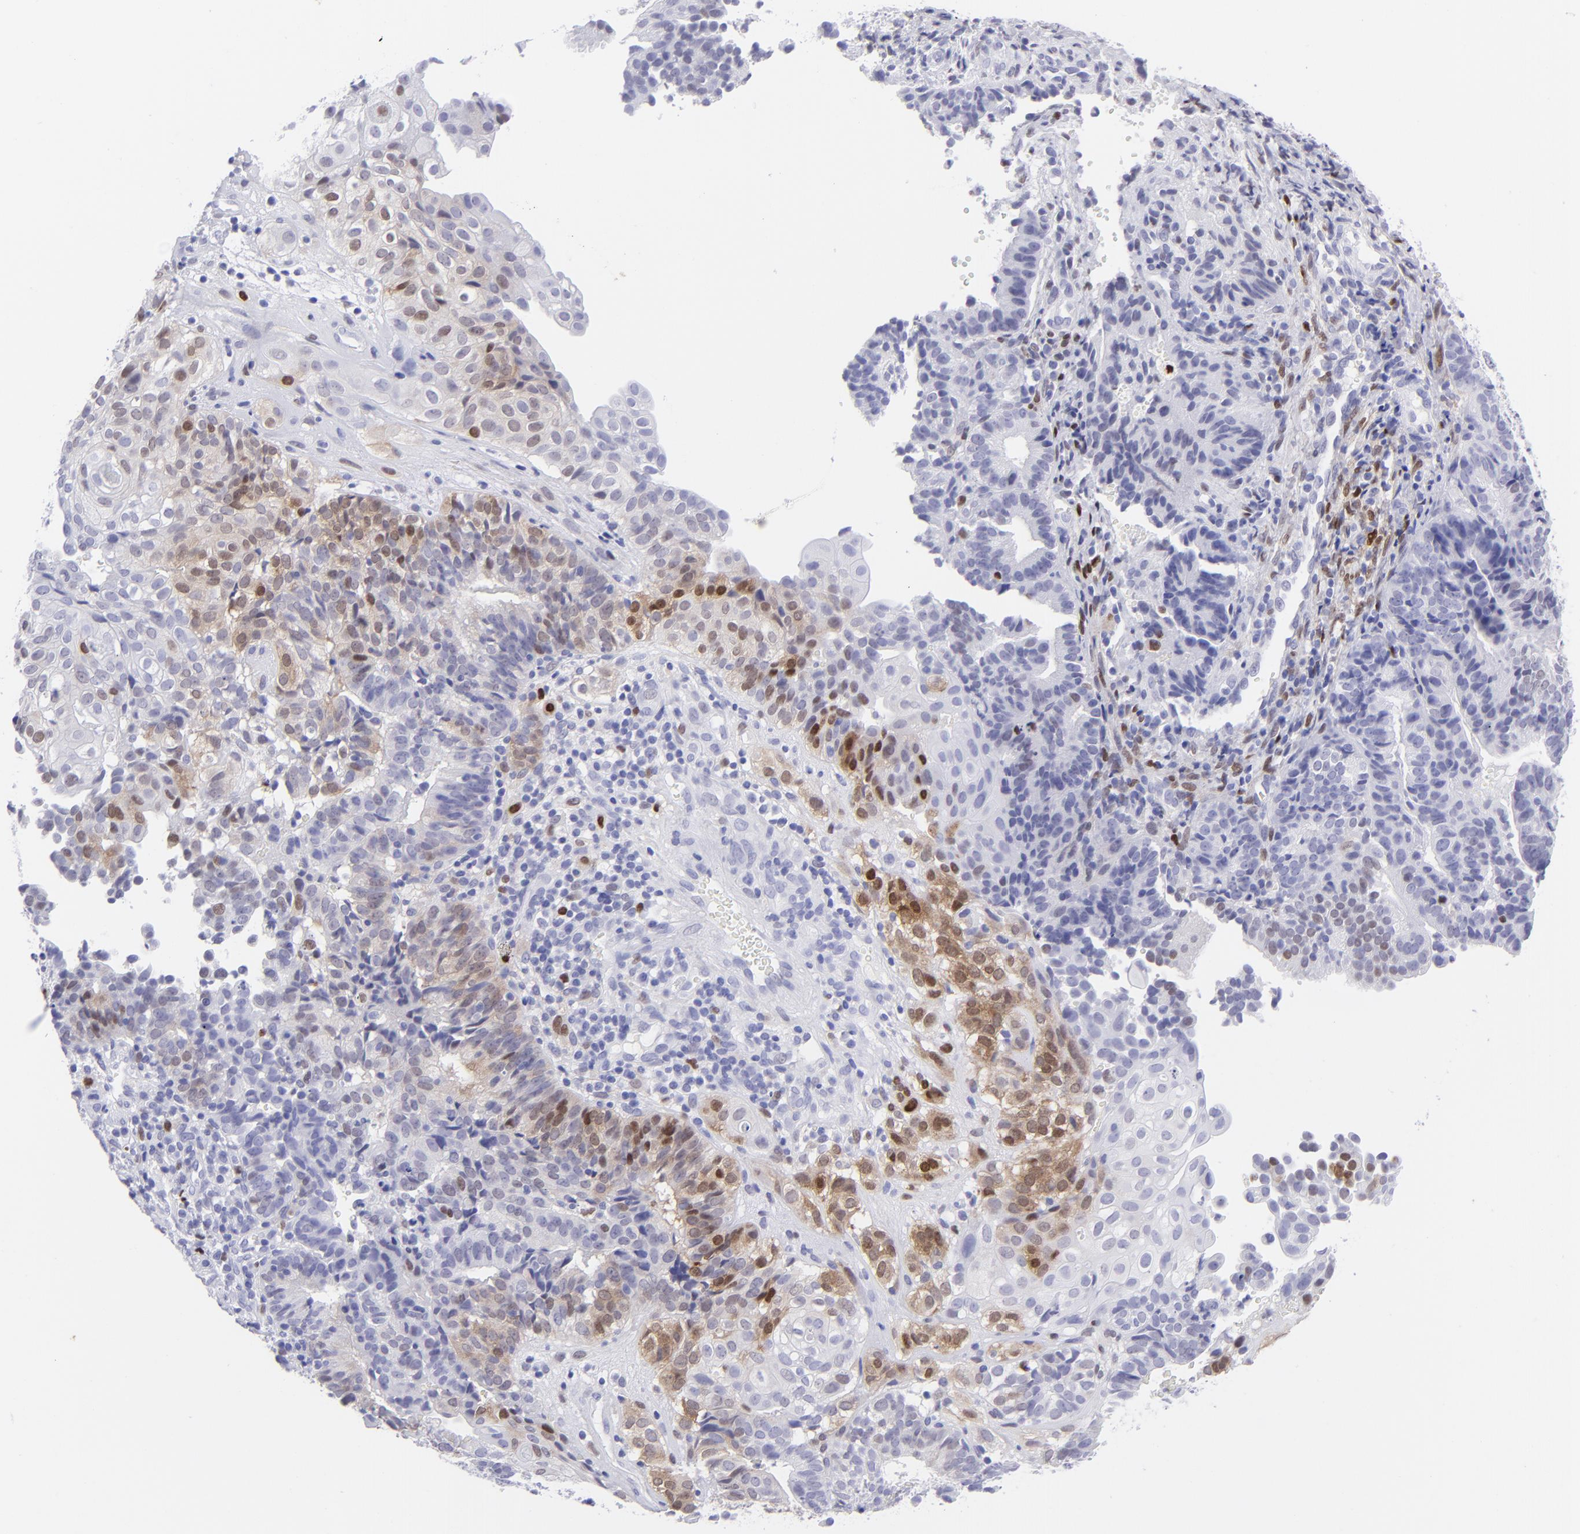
{"staining": {"intensity": "weak", "quantity": "<25%", "location": "cytoplasmic/membranous,nuclear"}, "tissue": "cervical cancer", "cell_type": "Tumor cells", "image_type": "cancer", "snomed": [{"axis": "morphology", "description": "Adenocarcinoma, NOS"}, {"axis": "topography", "description": "Cervix"}], "caption": "IHC of cervical adenocarcinoma displays no staining in tumor cells. (Stains: DAB (3,3'-diaminobenzidine) IHC with hematoxylin counter stain, Microscopy: brightfield microscopy at high magnification).", "gene": "MITF", "patient": {"sex": "female", "age": 60}}